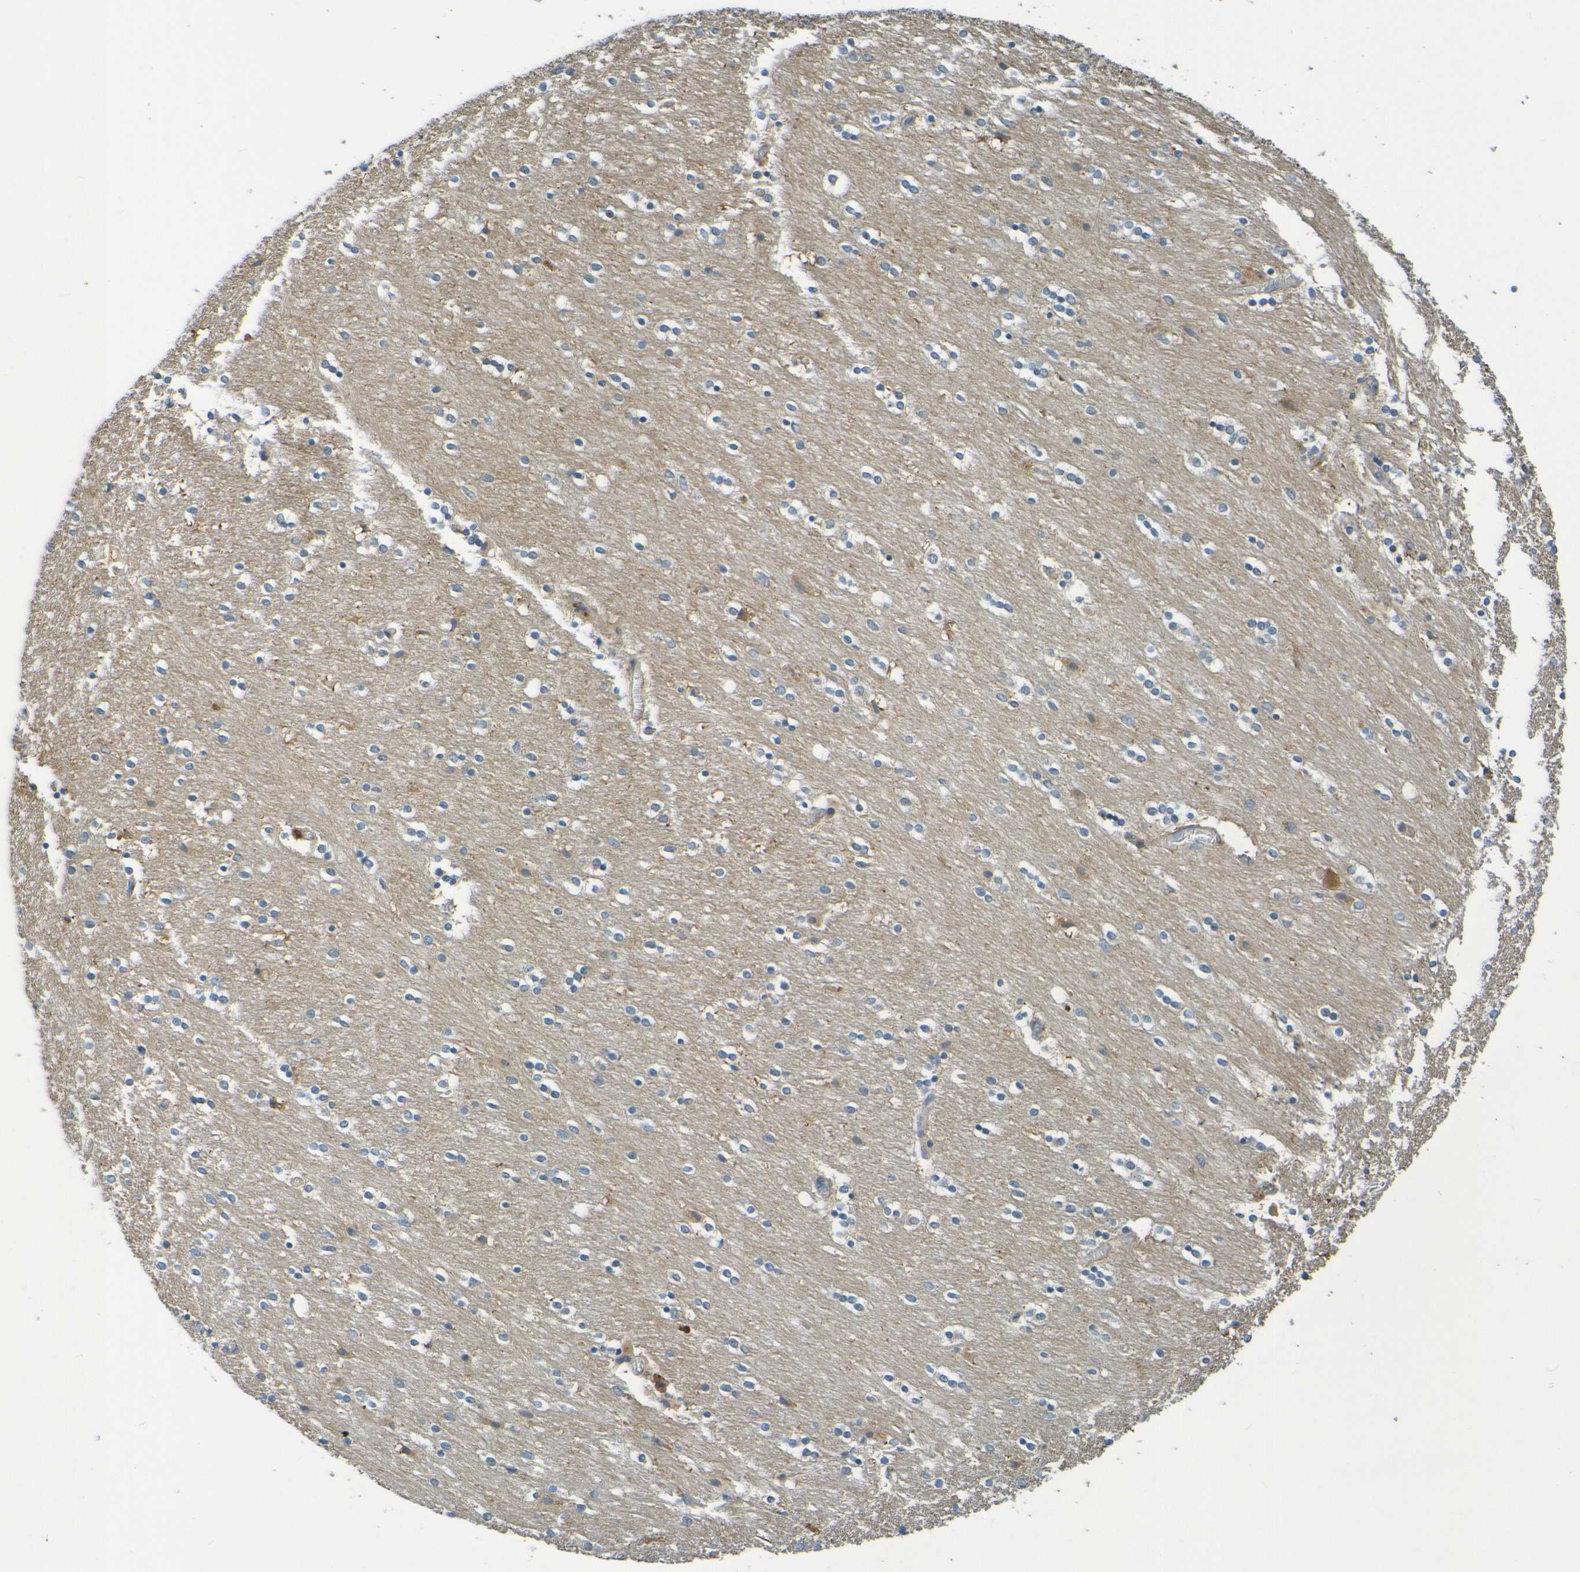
{"staining": {"intensity": "moderate", "quantity": "<25%", "location": "cytoplasmic/membranous"}, "tissue": "caudate", "cell_type": "Glial cells", "image_type": "normal", "snomed": [{"axis": "morphology", "description": "Normal tissue, NOS"}, {"axis": "topography", "description": "Lateral ventricle wall"}], "caption": "Immunohistochemistry histopathology image of normal human caudate stained for a protein (brown), which shows low levels of moderate cytoplasmic/membranous staining in about <25% of glial cells.", "gene": "CYP4F2", "patient": {"sex": "female", "age": 54}}